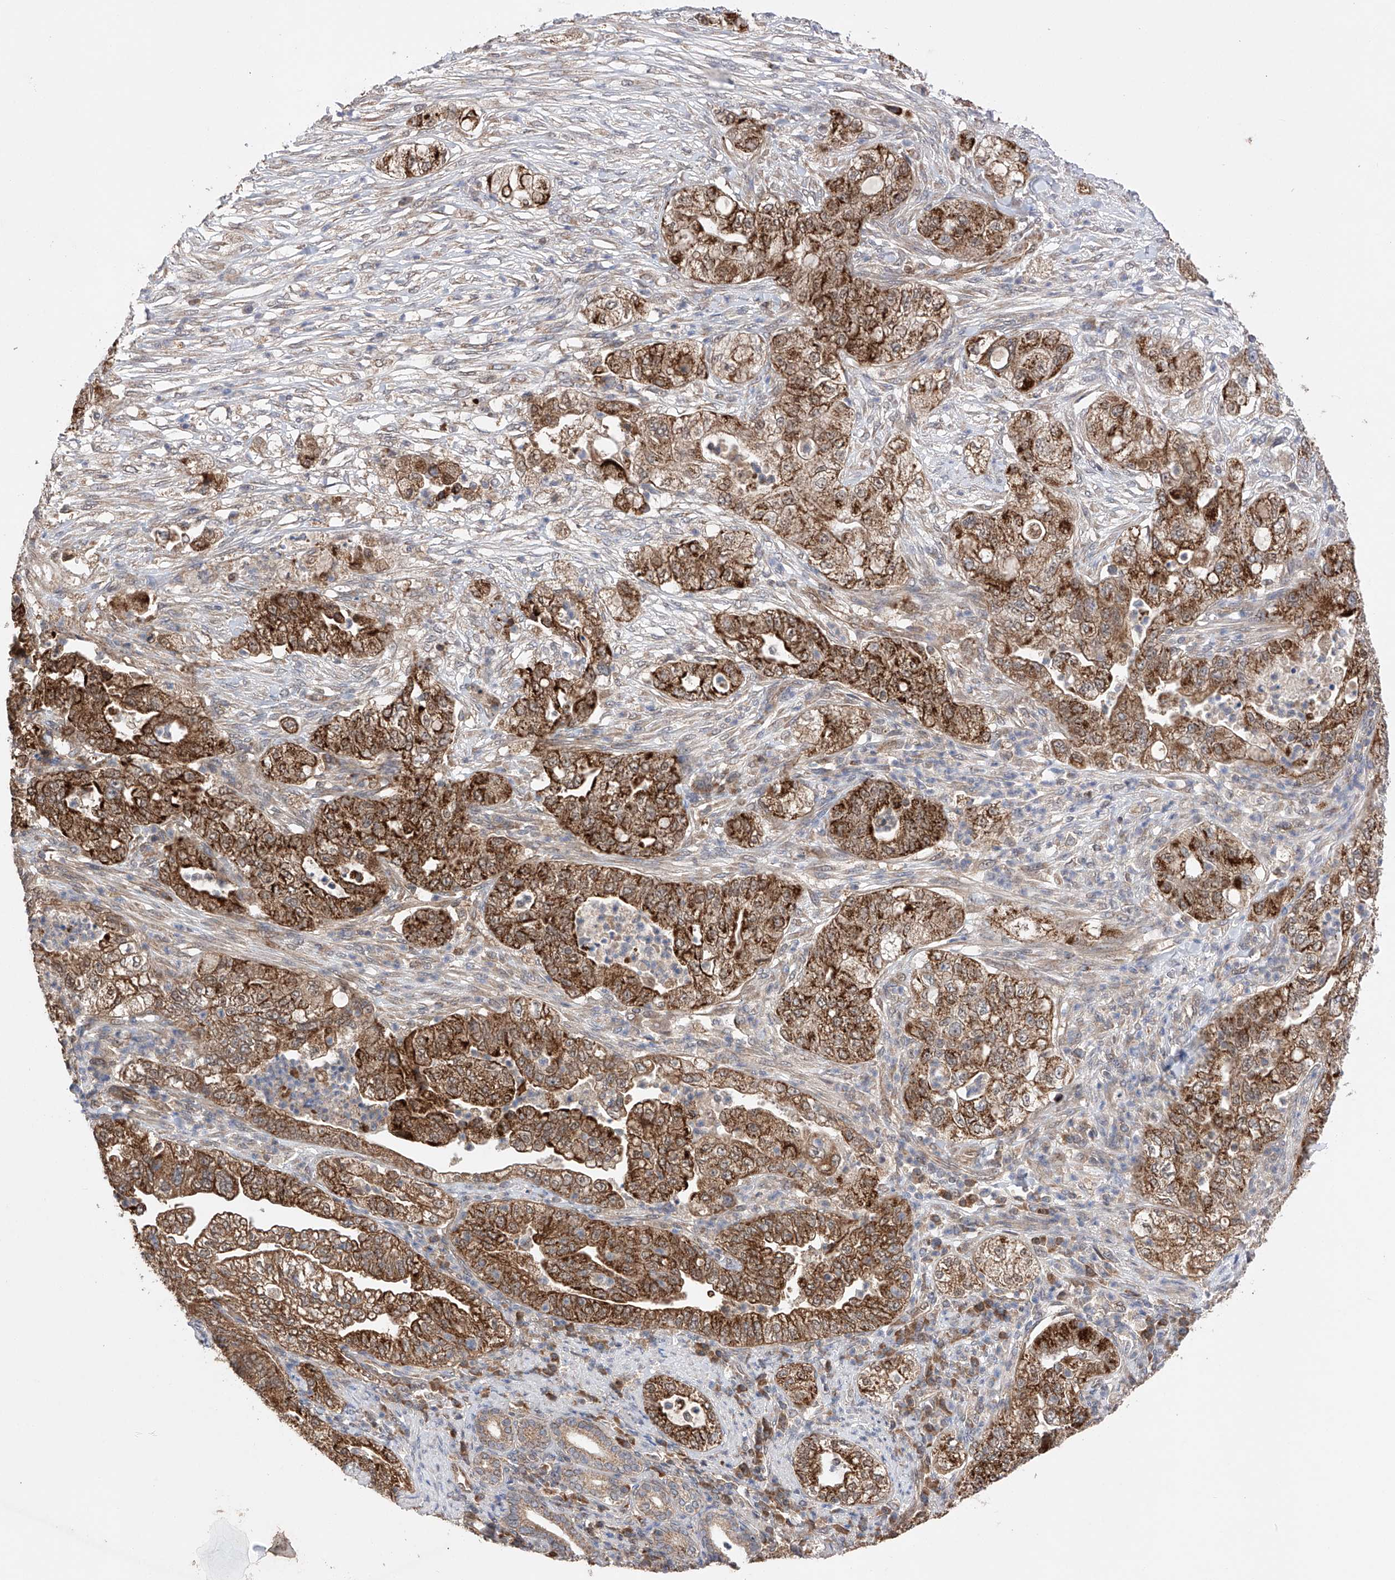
{"staining": {"intensity": "strong", "quantity": ">75%", "location": "cytoplasmic/membranous"}, "tissue": "pancreatic cancer", "cell_type": "Tumor cells", "image_type": "cancer", "snomed": [{"axis": "morphology", "description": "Adenocarcinoma, NOS"}, {"axis": "topography", "description": "Pancreas"}], "caption": "This is an image of immunohistochemistry (IHC) staining of pancreatic adenocarcinoma, which shows strong positivity in the cytoplasmic/membranous of tumor cells.", "gene": "SDHAF4", "patient": {"sex": "female", "age": 78}}